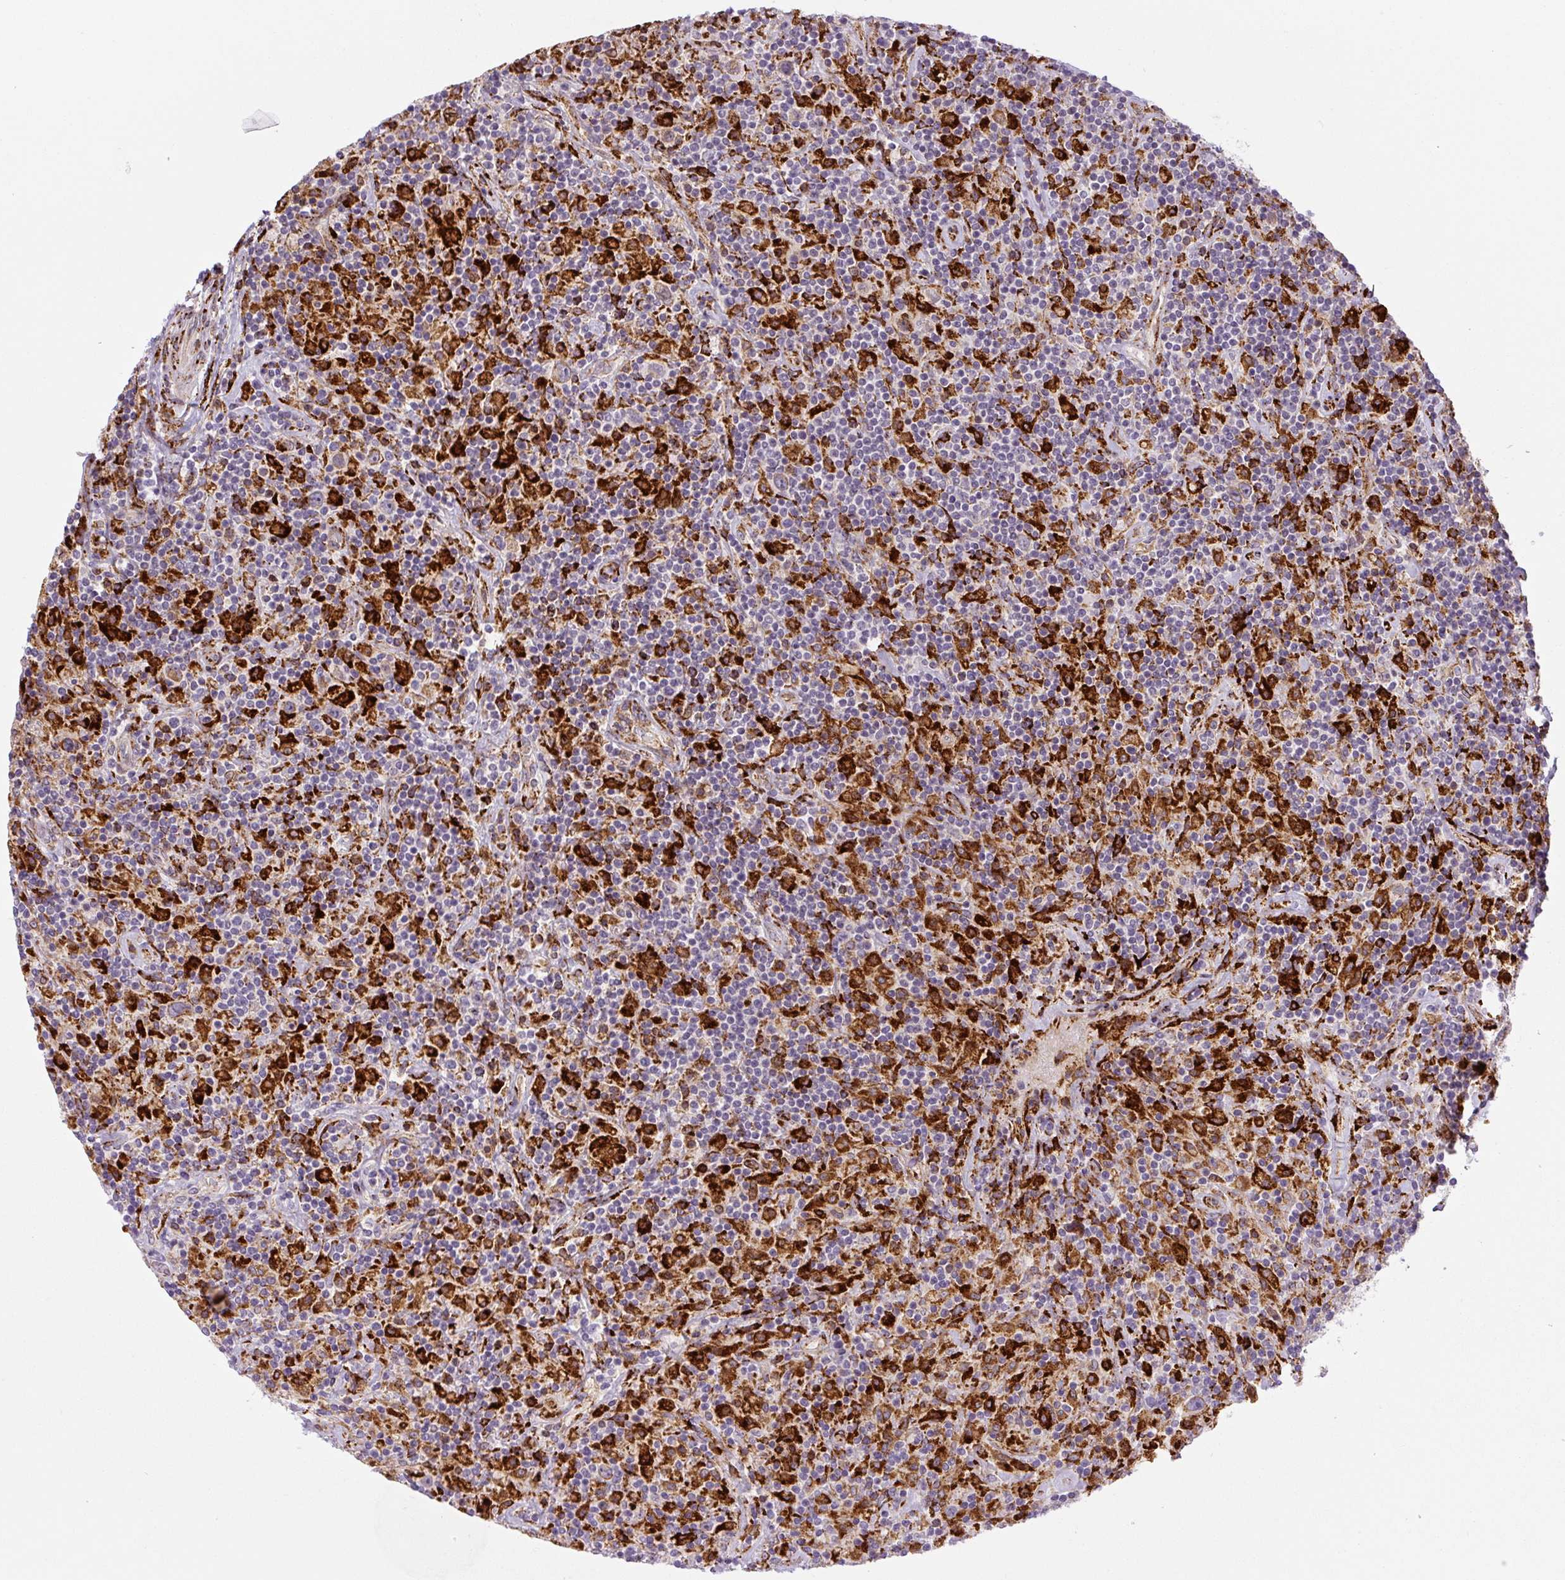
{"staining": {"intensity": "negative", "quantity": "none", "location": "none"}, "tissue": "lymphoma", "cell_type": "Tumor cells", "image_type": "cancer", "snomed": [{"axis": "morphology", "description": "Hodgkin's disease, NOS"}, {"axis": "topography", "description": "Lymph node"}], "caption": "A high-resolution image shows IHC staining of Hodgkin's disease, which shows no significant positivity in tumor cells. (Stains: DAB (3,3'-diaminobenzidine) immunohistochemistry with hematoxylin counter stain, Microscopy: brightfield microscopy at high magnification).", "gene": "DISP3", "patient": {"sex": "male", "age": 70}}